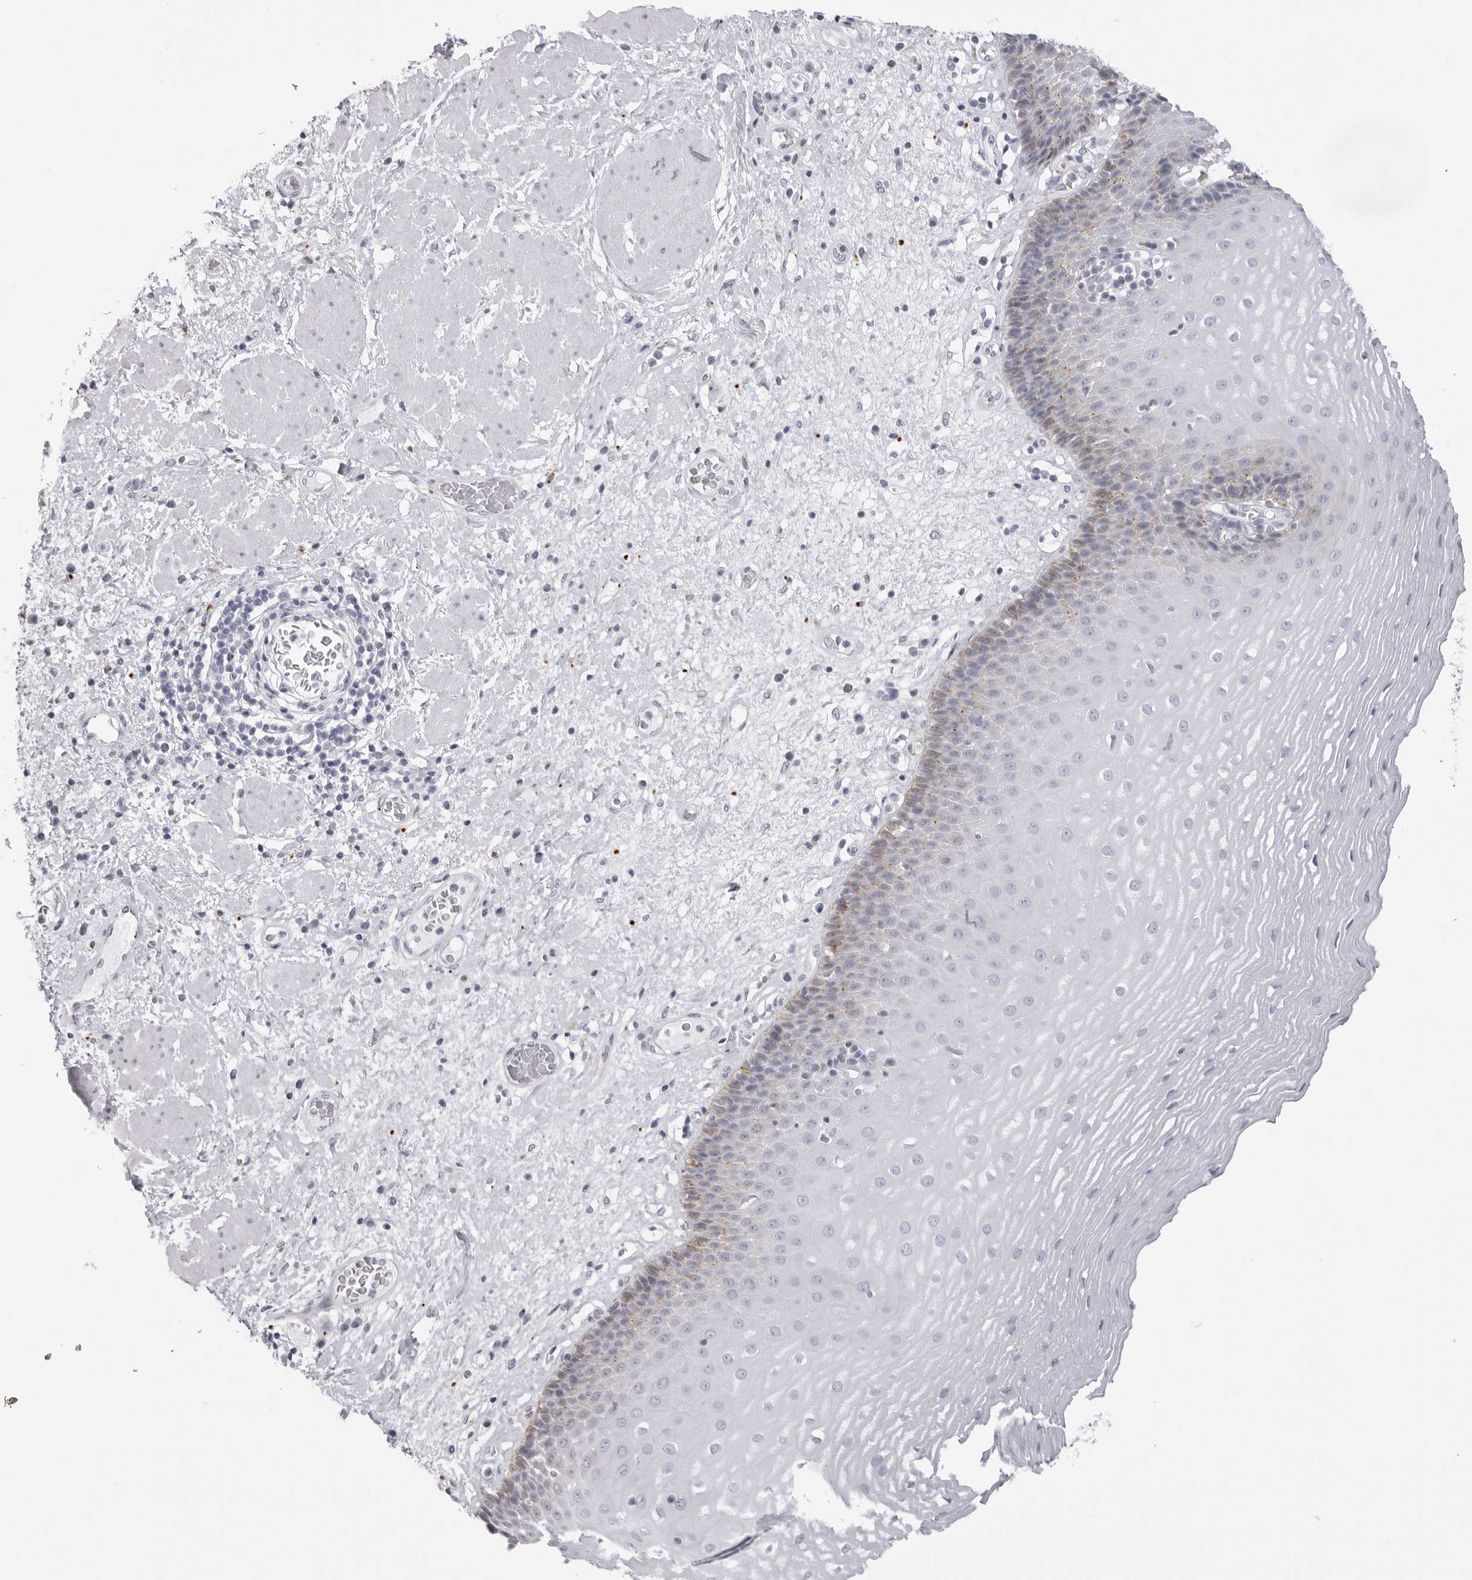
{"staining": {"intensity": "weak", "quantity": "<25%", "location": "cytoplasmic/membranous"}, "tissue": "esophagus", "cell_type": "Squamous epithelial cells", "image_type": "normal", "snomed": [{"axis": "morphology", "description": "Normal tissue, NOS"}, {"axis": "morphology", "description": "Adenocarcinoma, NOS"}, {"axis": "topography", "description": "Esophagus"}], "caption": "Immunohistochemistry (IHC) image of benign human esophagus stained for a protein (brown), which reveals no staining in squamous epithelial cells.", "gene": "IL25", "patient": {"sex": "male", "age": 62}}